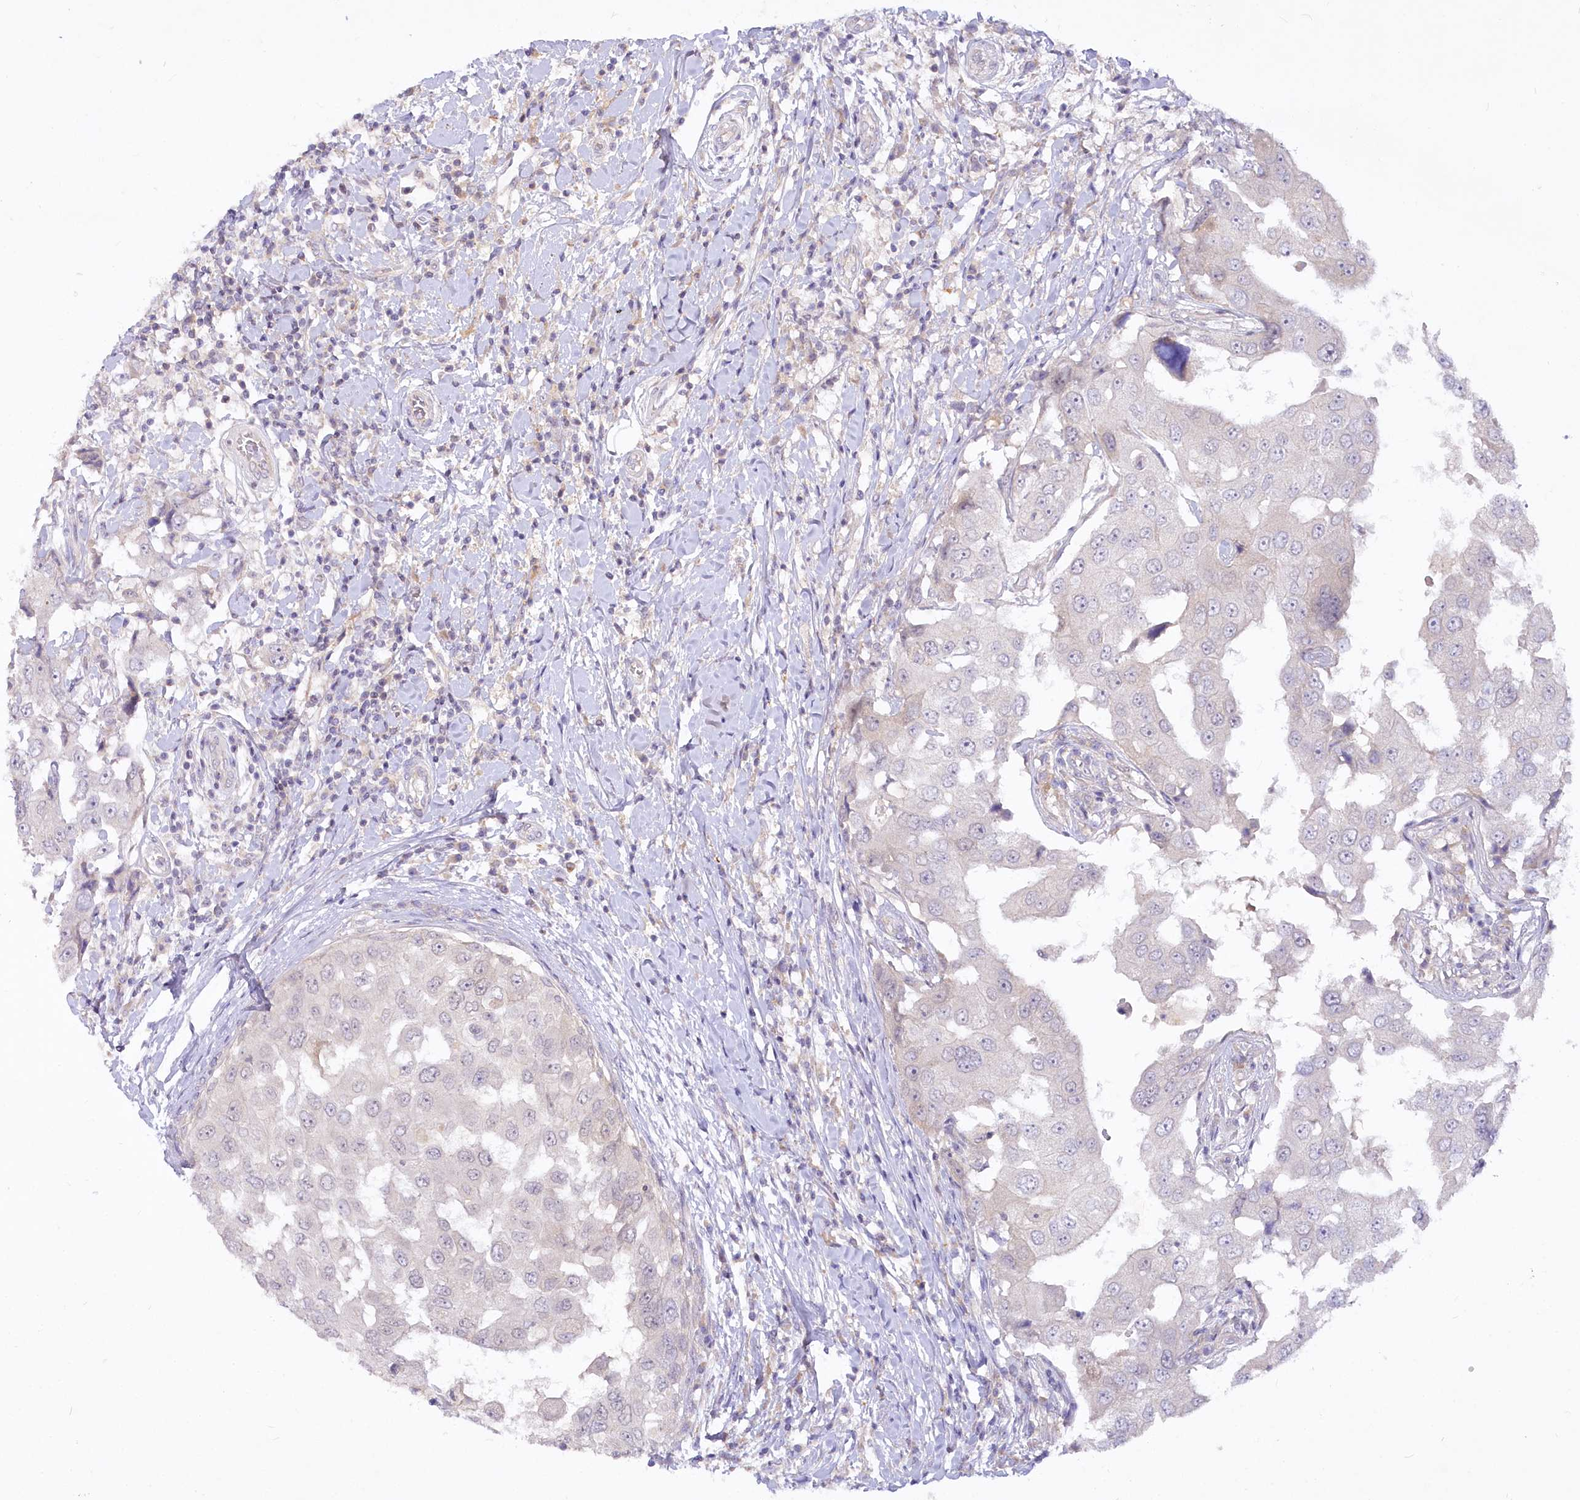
{"staining": {"intensity": "negative", "quantity": "none", "location": "none"}, "tissue": "breast cancer", "cell_type": "Tumor cells", "image_type": "cancer", "snomed": [{"axis": "morphology", "description": "Duct carcinoma"}, {"axis": "topography", "description": "Breast"}], "caption": "Breast cancer was stained to show a protein in brown. There is no significant positivity in tumor cells. Nuclei are stained in blue.", "gene": "EFHC2", "patient": {"sex": "female", "age": 27}}